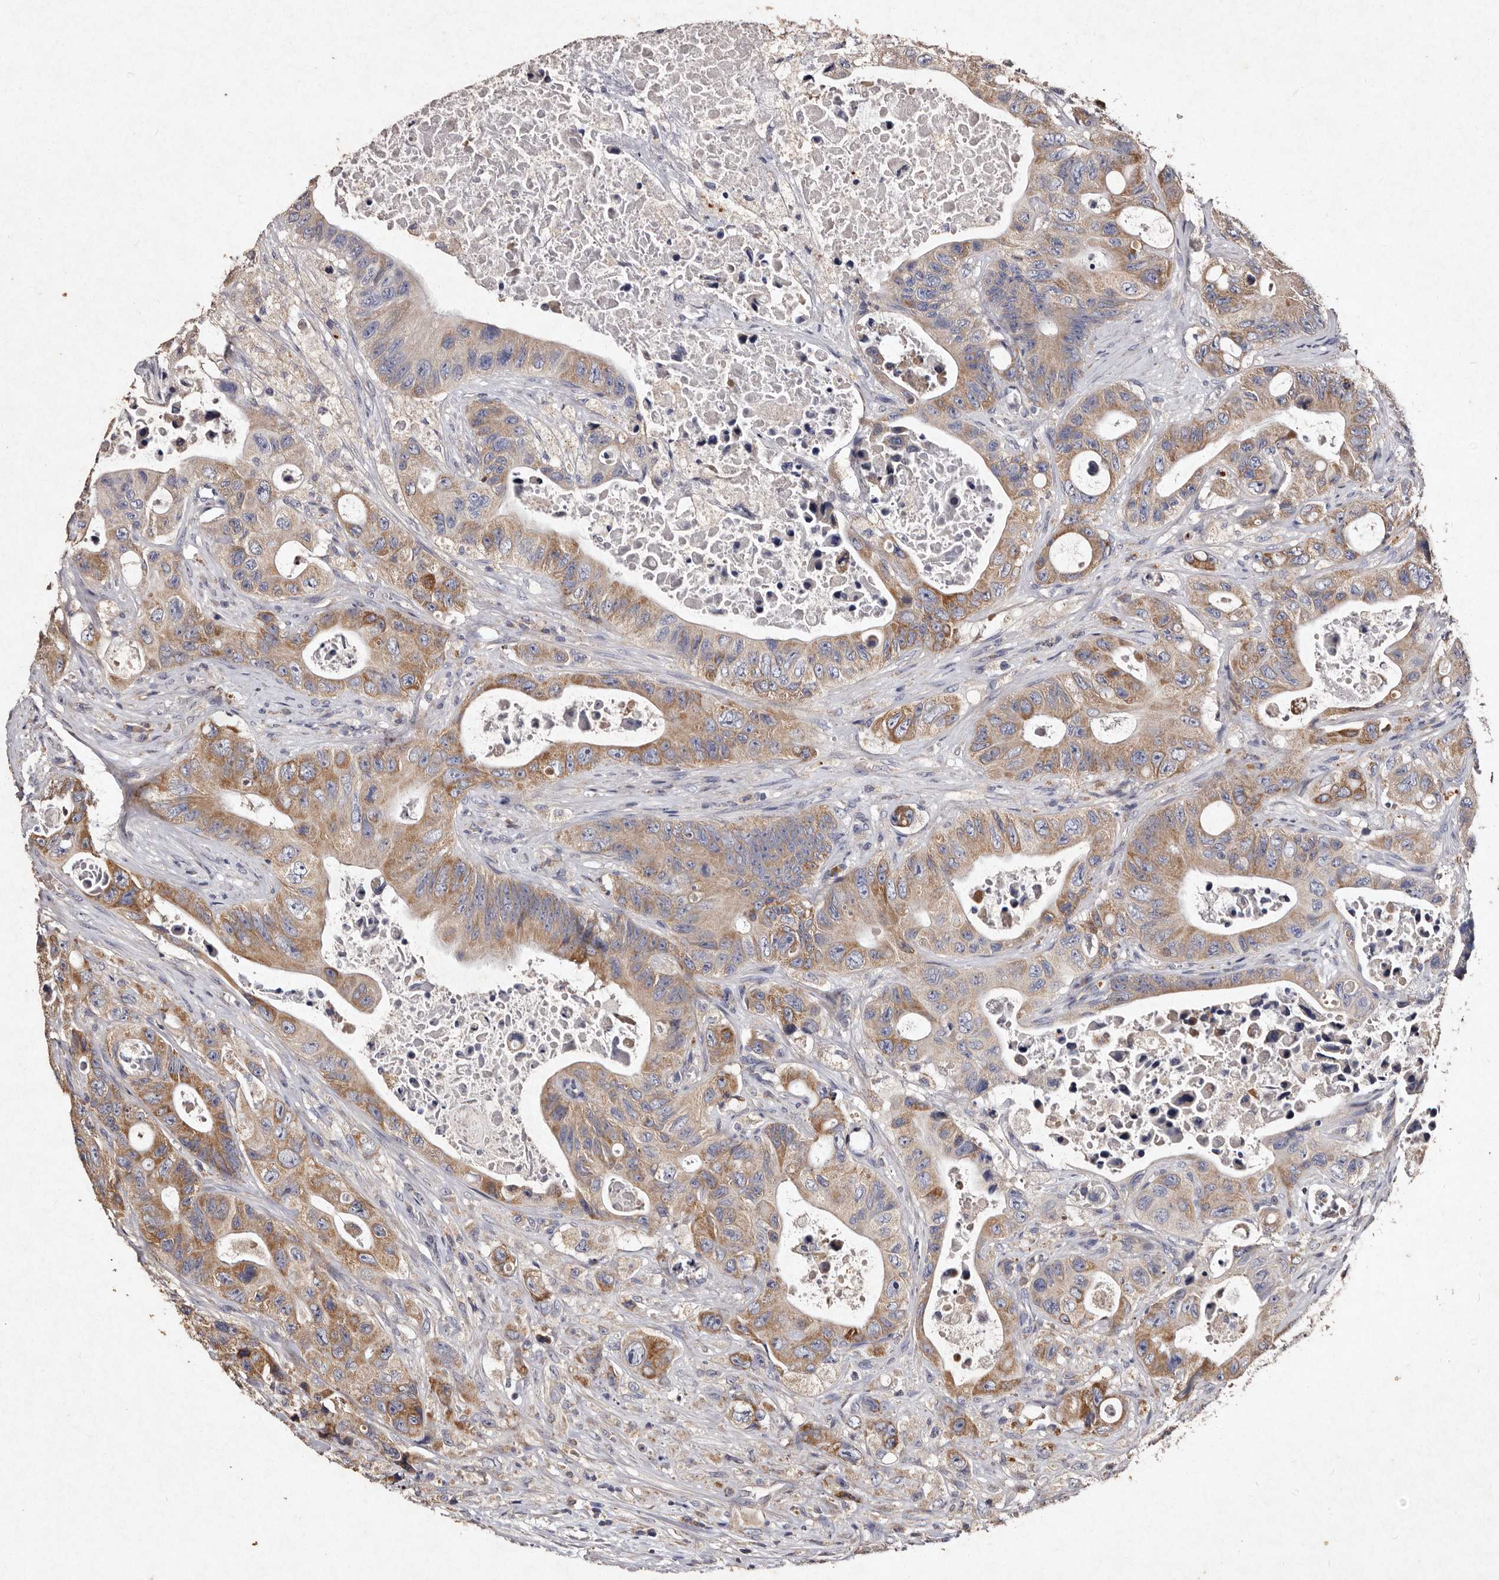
{"staining": {"intensity": "moderate", "quantity": ">75%", "location": "cytoplasmic/membranous"}, "tissue": "colorectal cancer", "cell_type": "Tumor cells", "image_type": "cancer", "snomed": [{"axis": "morphology", "description": "Adenocarcinoma, NOS"}, {"axis": "topography", "description": "Colon"}], "caption": "Protein expression analysis of human colorectal cancer (adenocarcinoma) reveals moderate cytoplasmic/membranous expression in approximately >75% of tumor cells.", "gene": "TFB1M", "patient": {"sex": "female", "age": 46}}